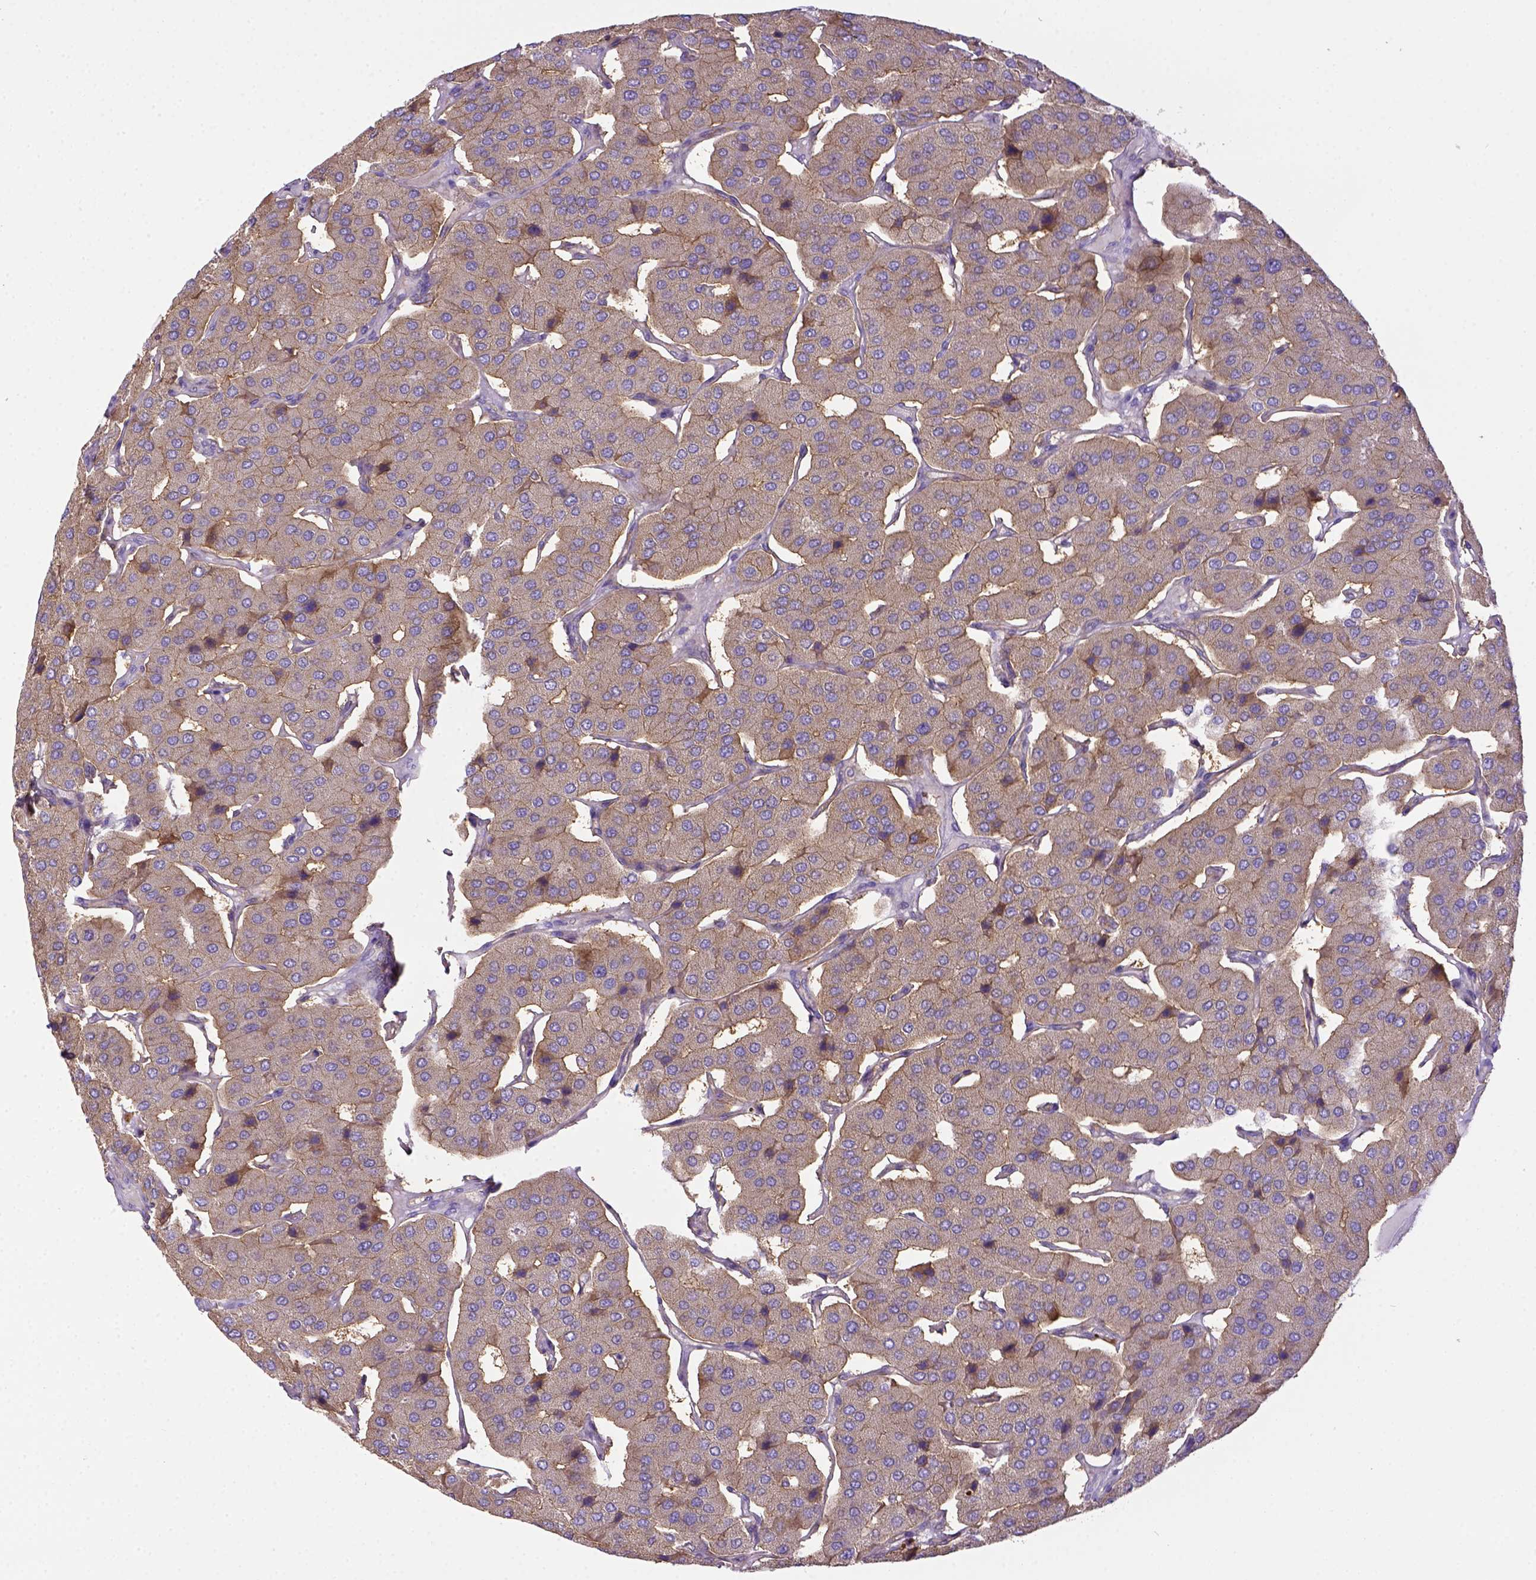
{"staining": {"intensity": "weak", "quantity": ">75%", "location": "cytoplasmic/membranous"}, "tissue": "parathyroid gland", "cell_type": "Glandular cells", "image_type": "normal", "snomed": [{"axis": "morphology", "description": "Normal tissue, NOS"}, {"axis": "morphology", "description": "Adenoma, NOS"}, {"axis": "topography", "description": "Parathyroid gland"}], "caption": "Human parathyroid gland stained with a brown dye displays weak cytoplasmic/membranous positive staining in approximately >75% of glandular cells.", "gene": "CD40", "patient": {"sex": "female", "age": 86}}